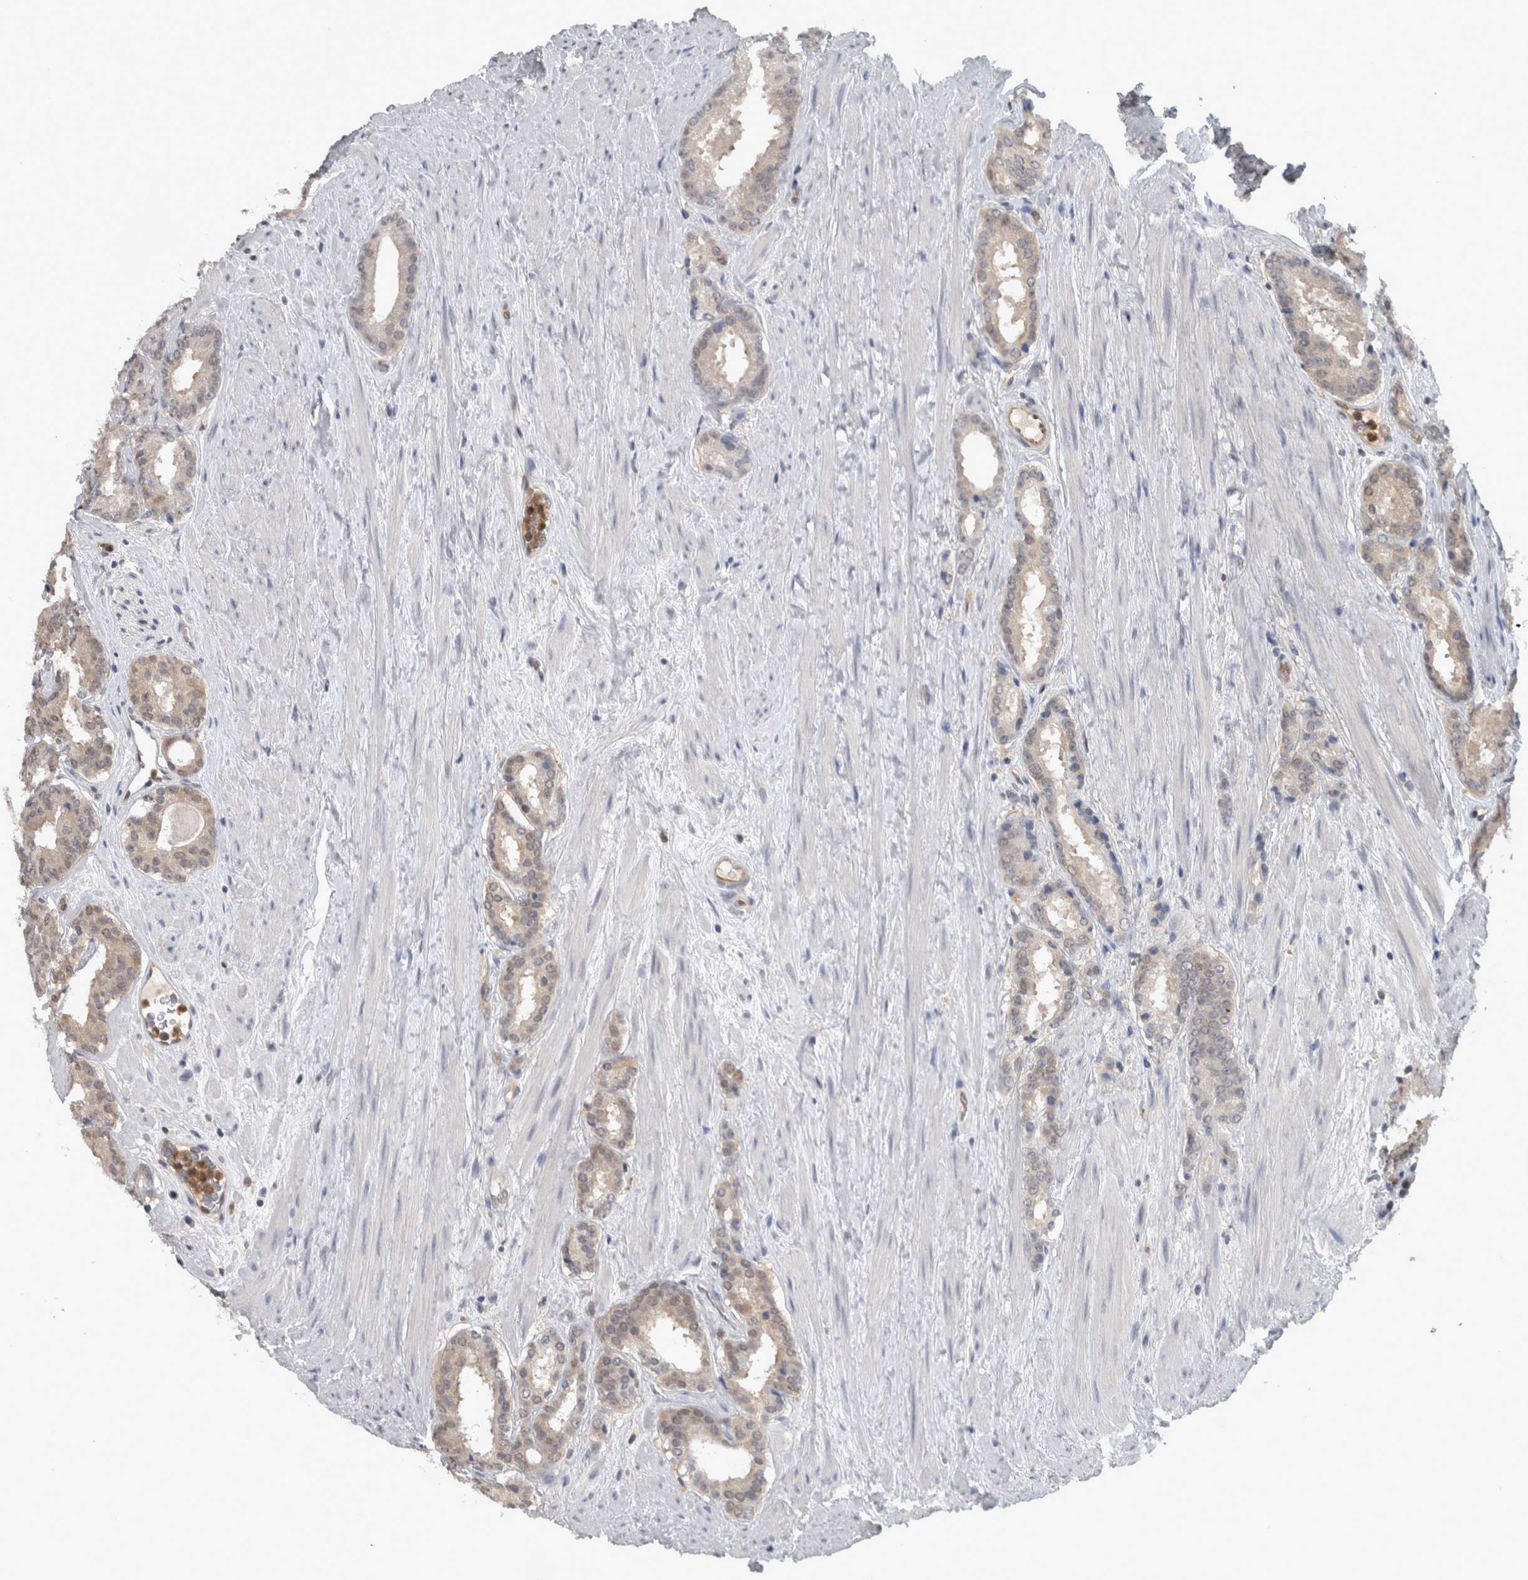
{"staining": {"intensity": "weak", "quantity": "25%-75%", "location": "cytoplasmic/membranous,nuclear"}, "tissue": "prostate cancer", "cell_type": "Tumor cells", "image_type": "cancer", "snomed": [{"axis": "morphology", "description": "Adenocarcinoma, Low grade"}, {"axis": "topography", "description": "Prostate"}], "caption": "This image exhibits prostate adenocarcinoma (low-grade) stained with immunohistochemistry to label a protein in brown. The cytoplasmic/membranous and nuclear of tumor cells show weak positivity for the protein. Nuclei are counter-stained blue.", "gene": "NAPRT", "patient": {"sex": "male", "age": 69}}